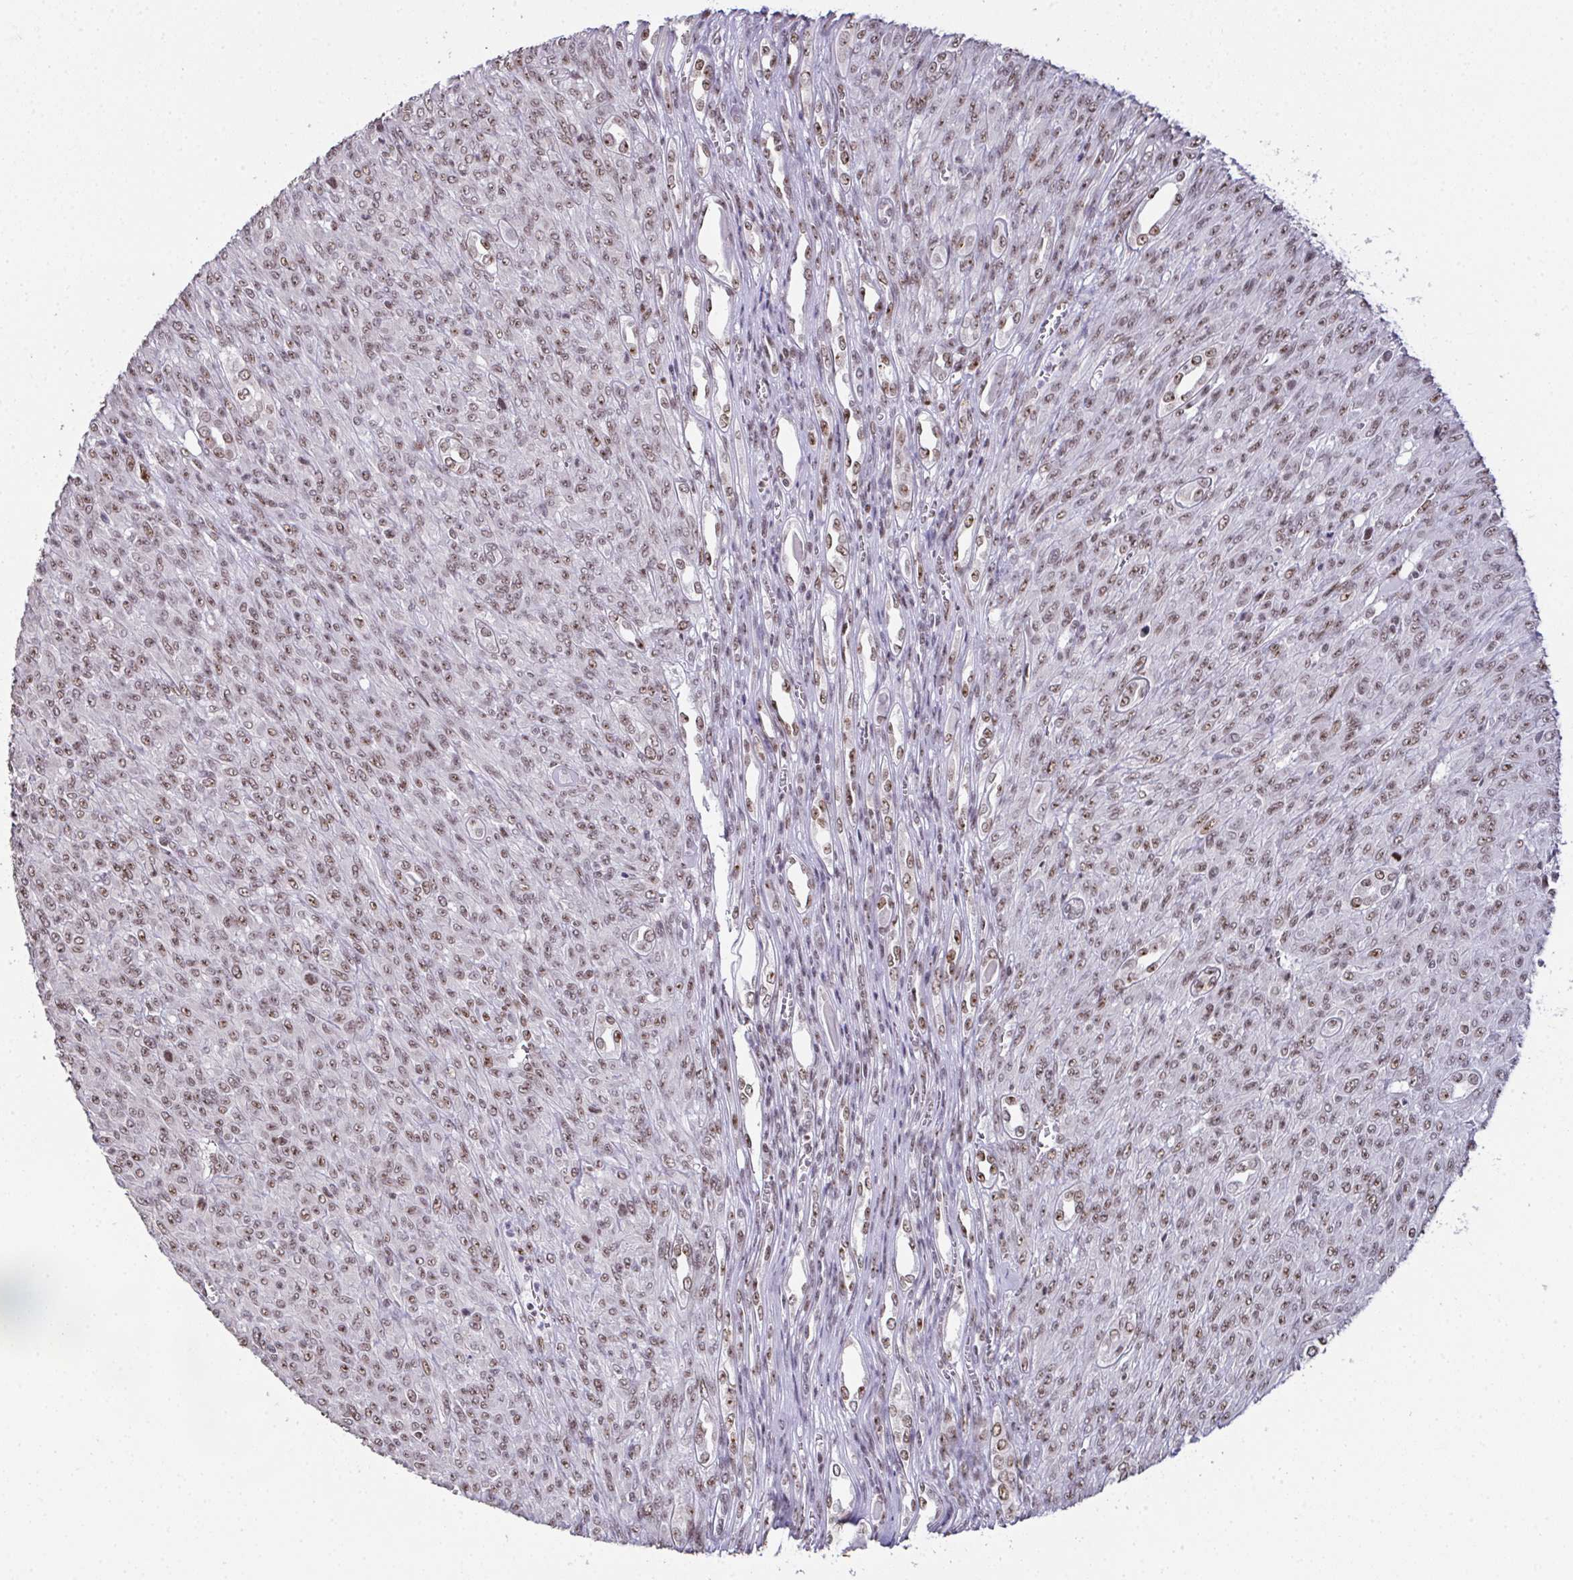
{"staining": {"intensity": "moderate", "quantity": ">75%", "location": "nuclear"}, "tissue": "renal cancer", "cell_type": "Tumor cells", "image_type": "cancer", "snomed": [{"axis": "morphology", "description": "Adenocarcinoma, NOS"}, {"axis": "topography", "description": "Kidney"}], "caption": "Immunohistochemistry histopathology image of neoplastic tissue: human renal adenocarcinoma stained using IHC exhibits medium levels of moderate protein expression localized specifically in the nuclear of tumor cells, appearing as a nuclear brown color.", "gene": "ZNF800", "patient": {"sex": "male", "age": 58}}